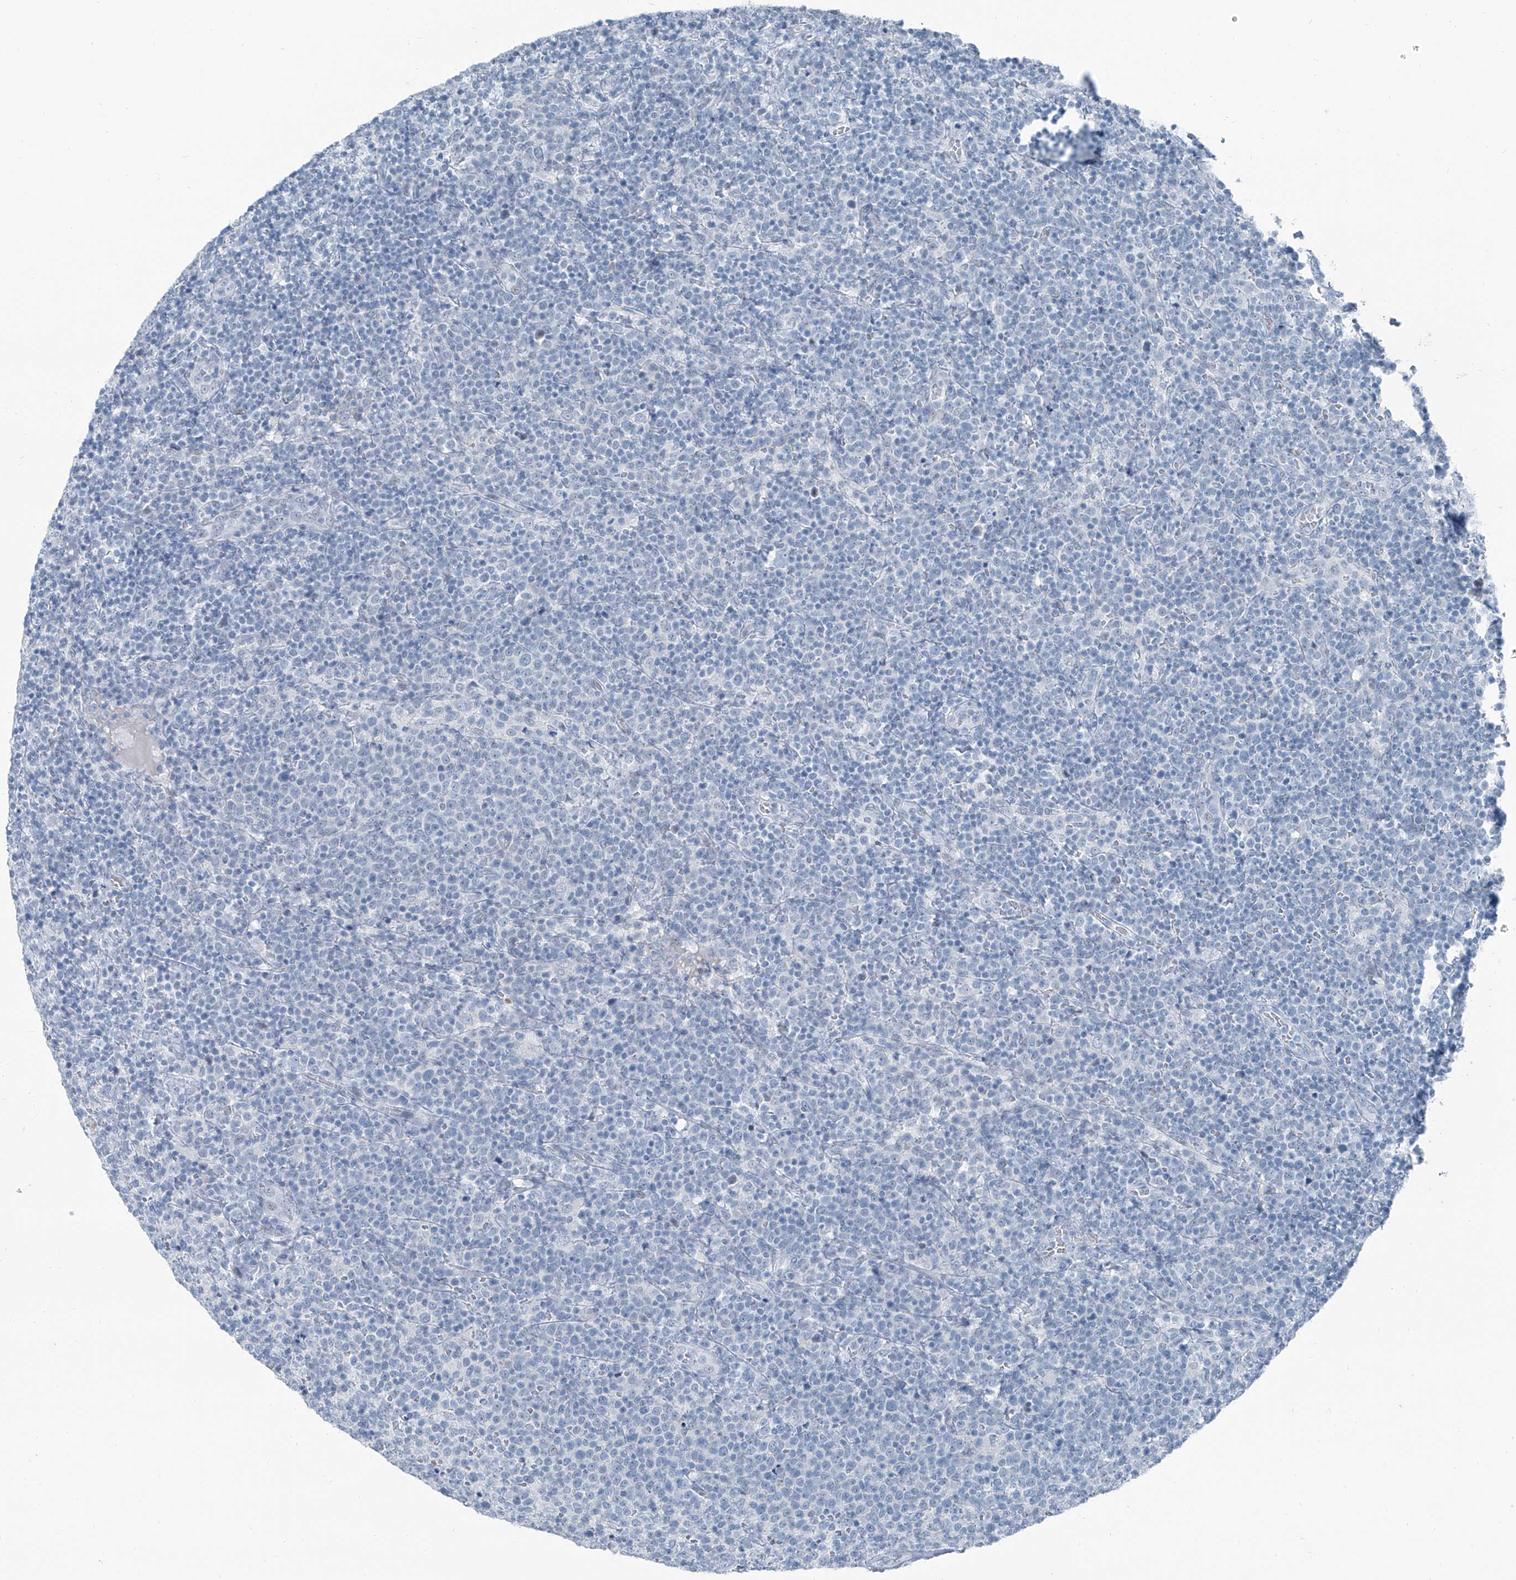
{"staining": {"intensity": "negative", "quantity": "none", "location": "none"}, "tissue": "lymphoma", "cell_type": "Tumor cells", "image_type": "cancer", "snomed": [{"axis": "morphology", "description": "Malignant lymphoma, non-Hodgkin's type, High grade"}, {"axis": "topography", "description": "Lymph node"}], "caption": "Photomicrograph shows no protein staining in tumor cells of lymphoma tissue.", "gene": "RGN", "patient": {"sex": "male", "age": 61}}